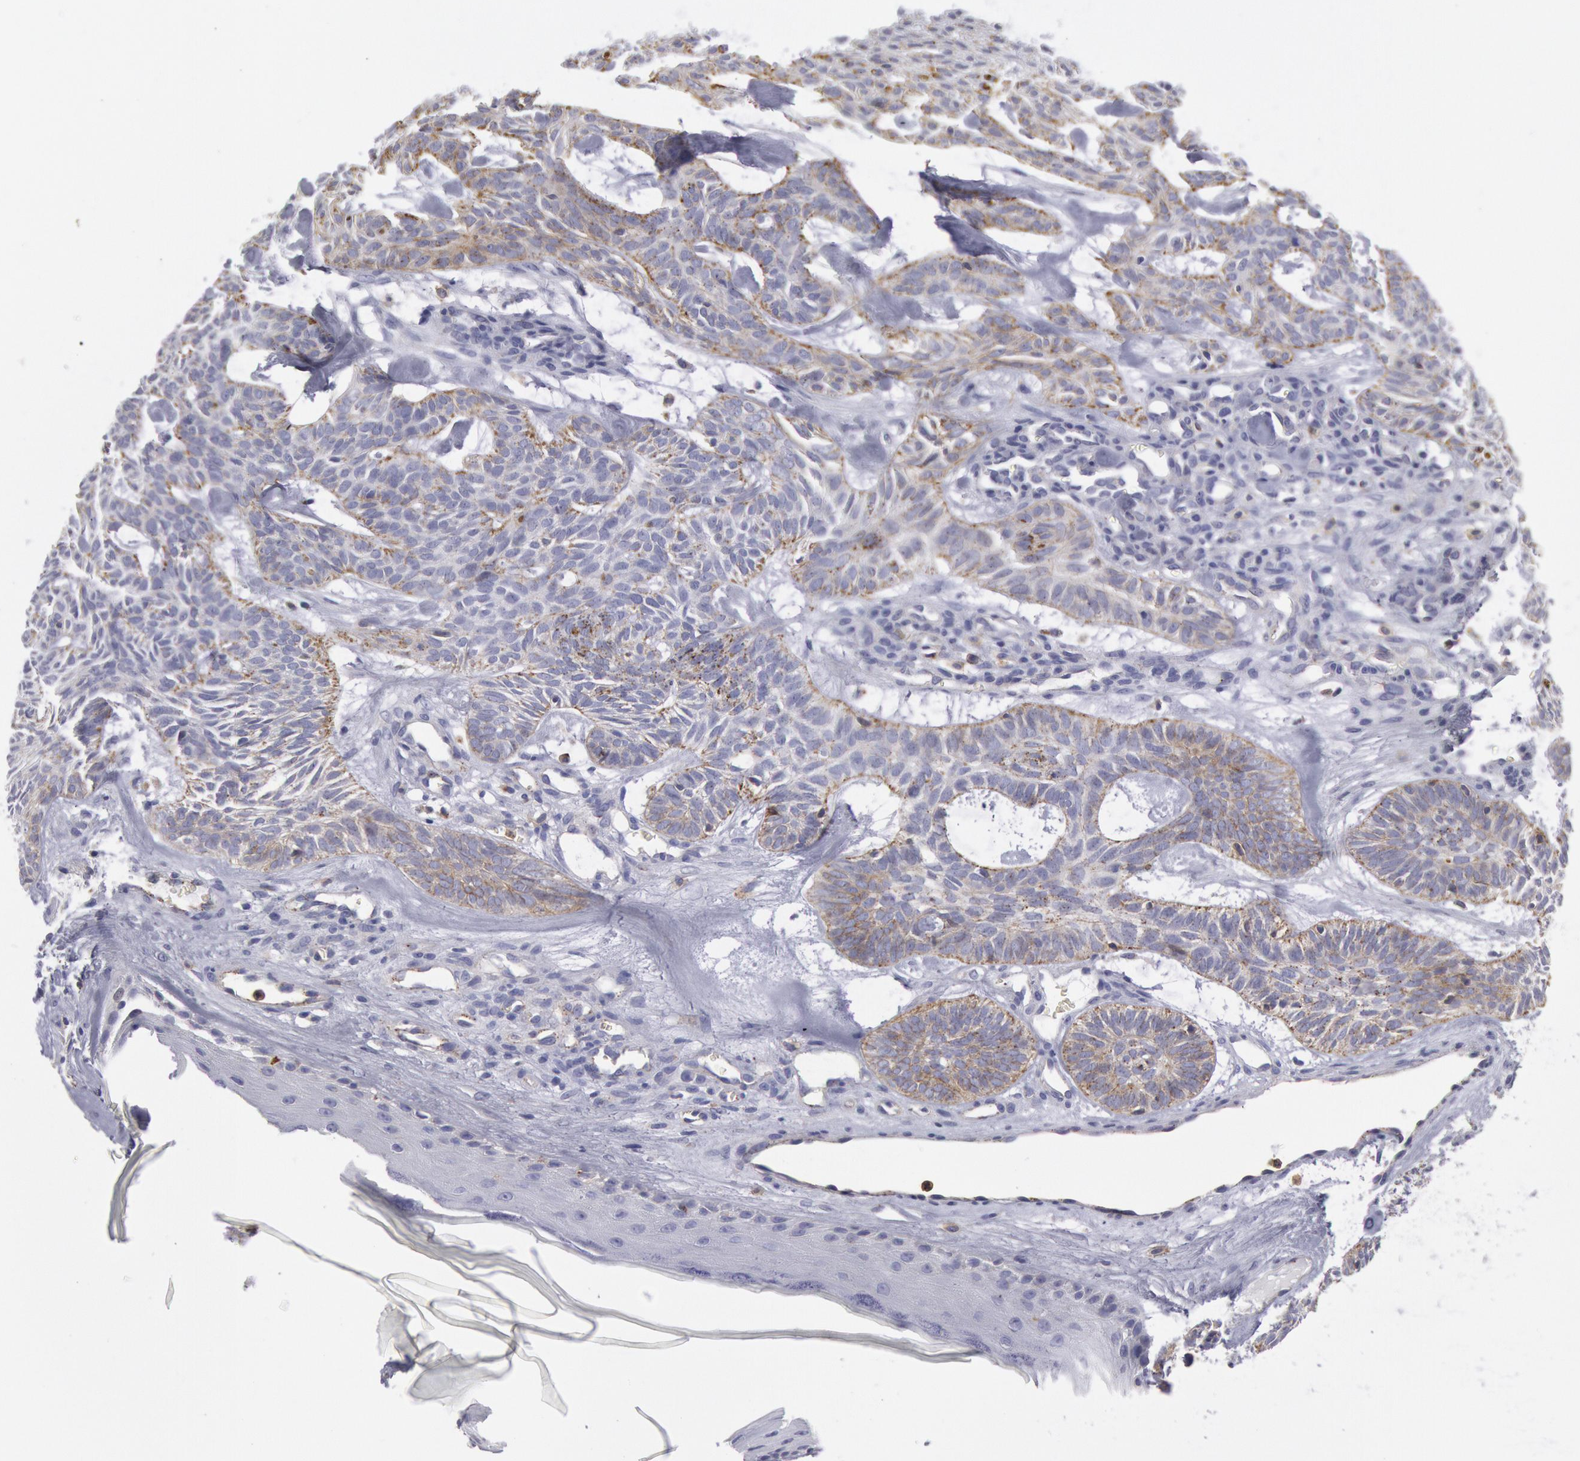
{"staining": {"intensity": "negative", "quantity": "none", "location": "none"}, "tissue": "skin cancer", "cell_type": "Tumor cells", "image_type": "cancer", "snomed": [{"axis": "morphology", "description": "Basal cell carcinoma"}, {"axis": "topography", "description": "Skin"}], "caption": "Histopathology image shows no significant protein expression in tumor cells of basal cell carcinoma (skin). Brightfield microscopy of immunohistochemistry (IHC) stained with DAB (brown) and hematoxylin (blue), captured at high magnification.", "gene": "FLOT1", "patient": {"sex": "male", "age": 75}}